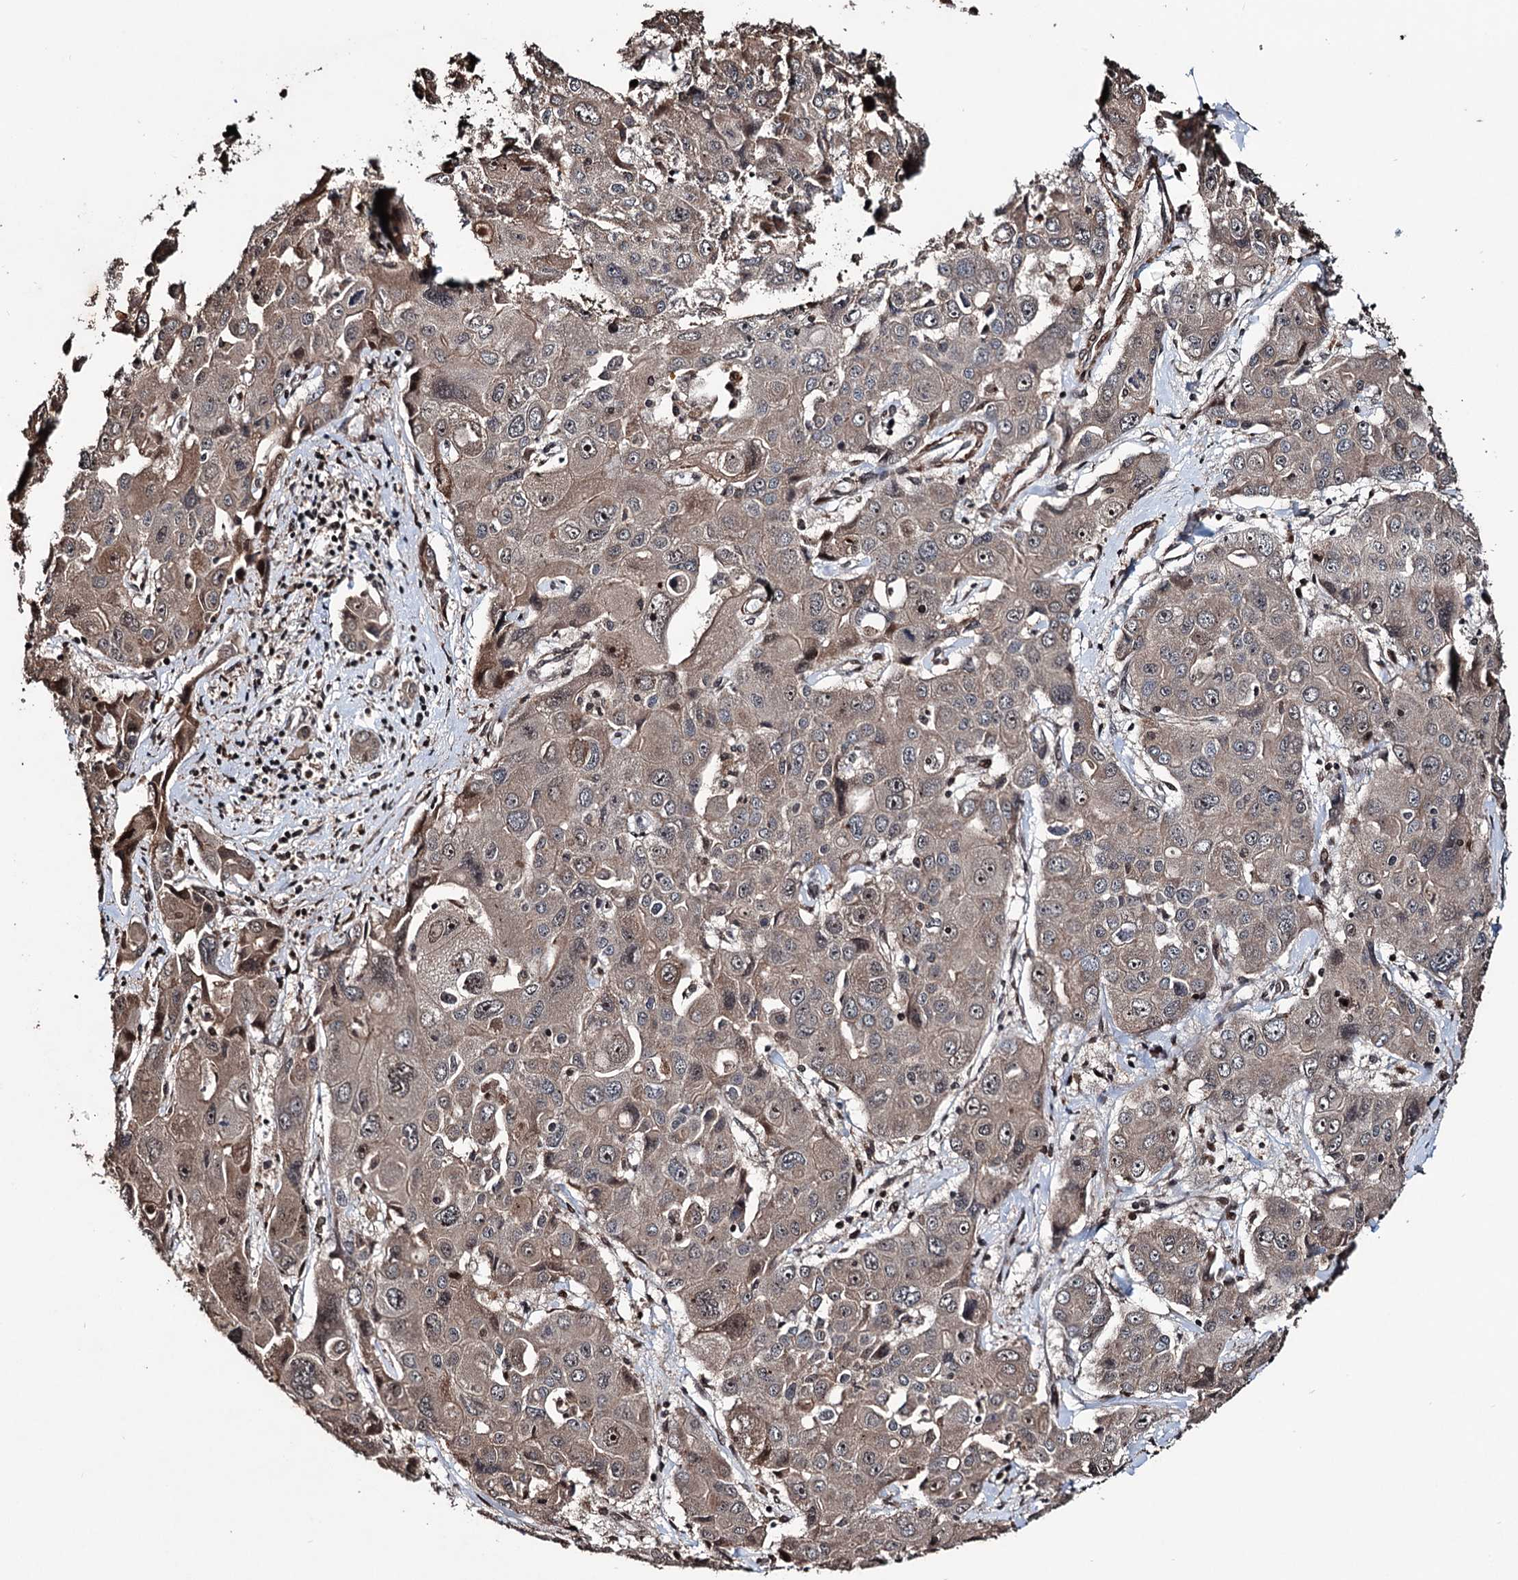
{"staining": {"intensity": "weak", "quantity": ">75%", "location": "cytoplasmic/membranous,nuclear"}, "tissue": "liver cancer", "cell_type": "Tumor cells", "image_type": "cancer", "snomed": [{"axis": "morphology", "description": "Cholangiocarcinoma"}, {"axis": "topography", "description": "Liver"}], "caption": "Liver cholangiocarcinoma tissue exhibits weak cytoplasmic/membranous and nuclear expression in approximately >75% of tumor cells The protein is stained brown, and the nuclei are stained in blue (DAB IHC with brightfield microscopy, high magnification).", "gene": "EYA4", "patient": {"sex": "male", "age": 67}}